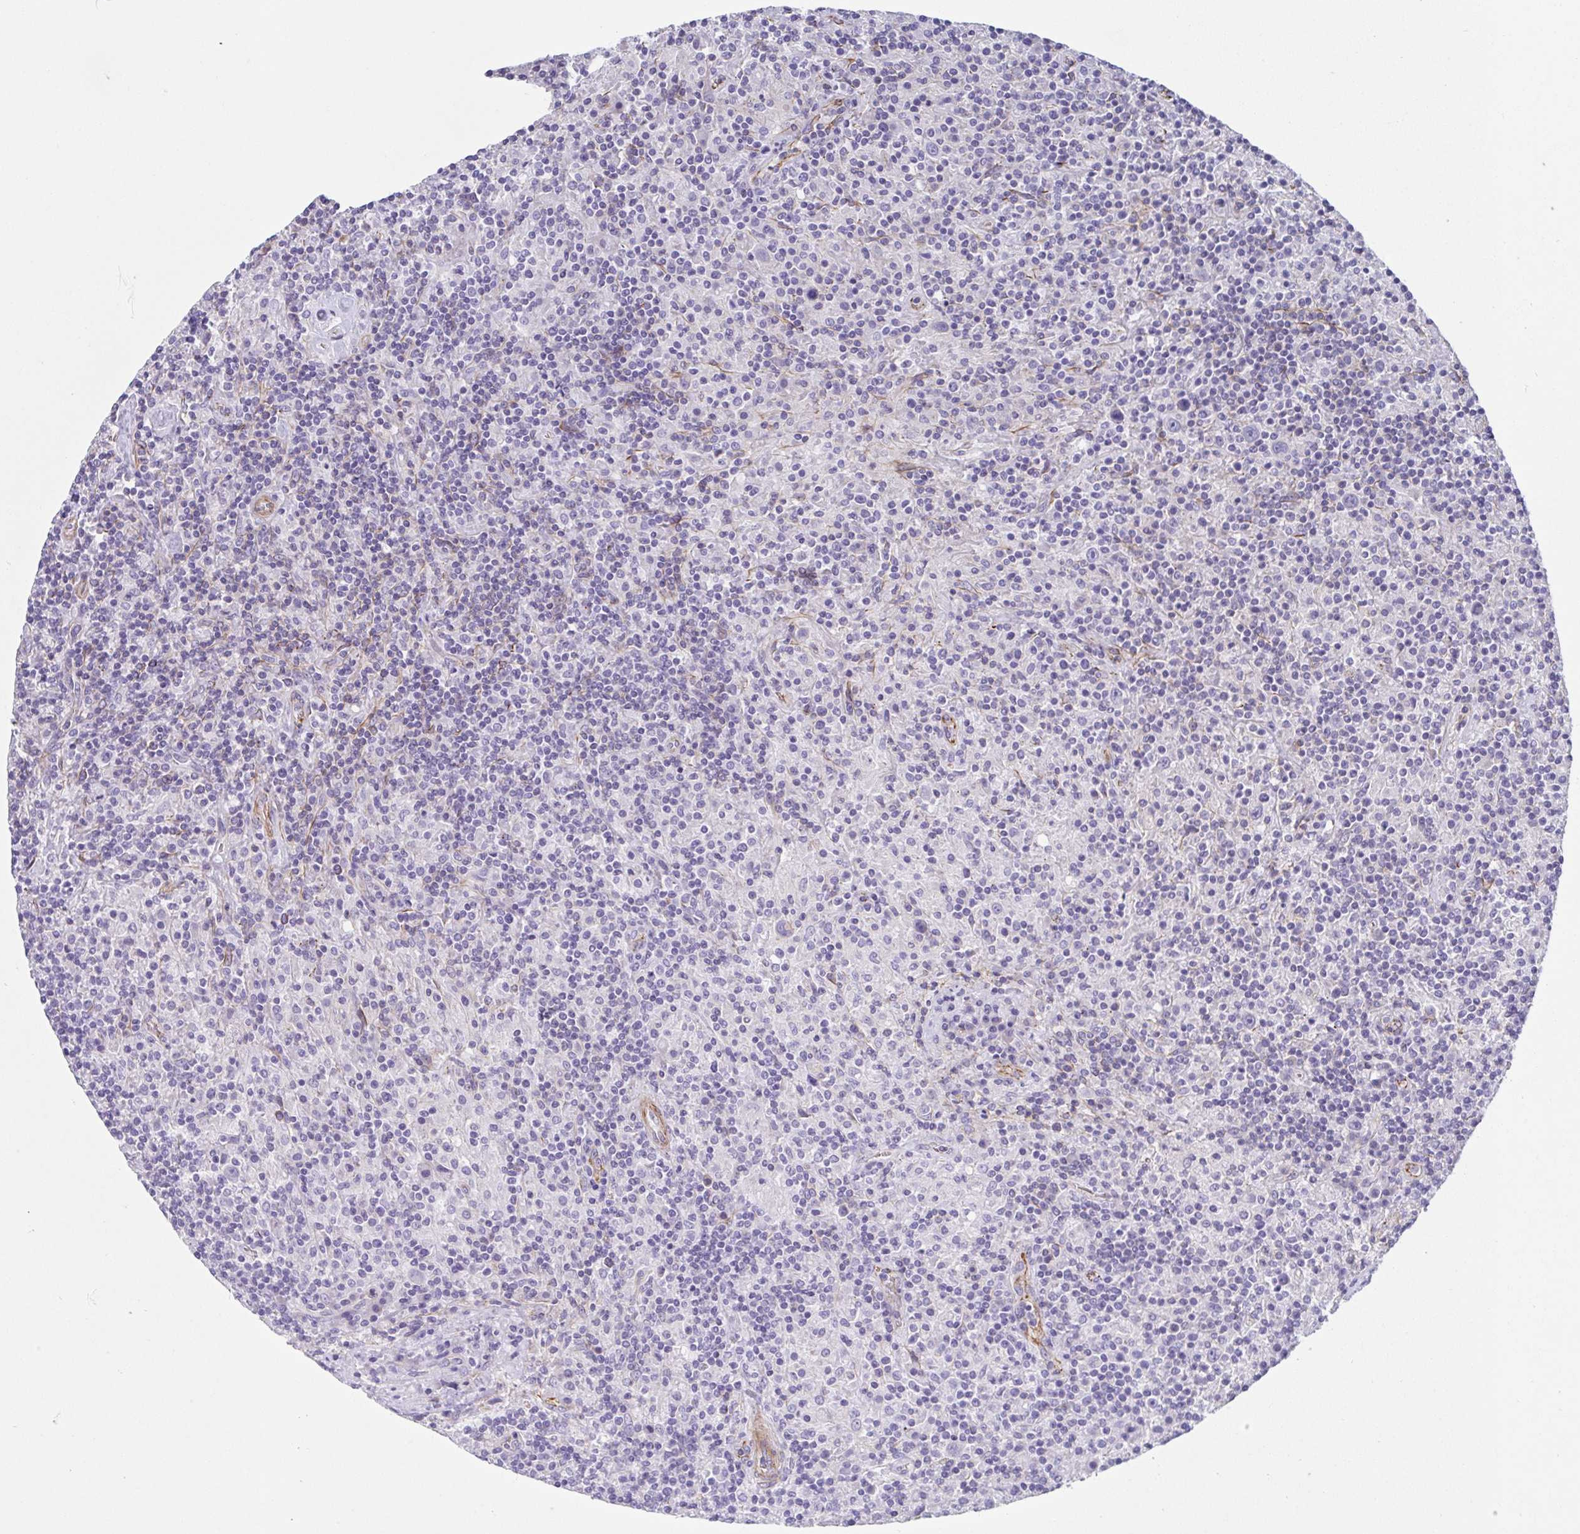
{"staining": {"intensity": "negative", "quantity": "none", "location": "none"}, "tissue": "lymphoma", "cell_type": "Tumor cells", "image_type": "cancer", "snomed": [{"axis": "morphology", "description": "Hodgkin's disease, NOS"}, {"axis": "topography", "description": "Lymph node"}], "caption": "Micrograph shows no protein positivity in tumor cells of lymphoma tissue.", "gene": "TRAM2", "patient": {"sex": "male", "age": 70}}